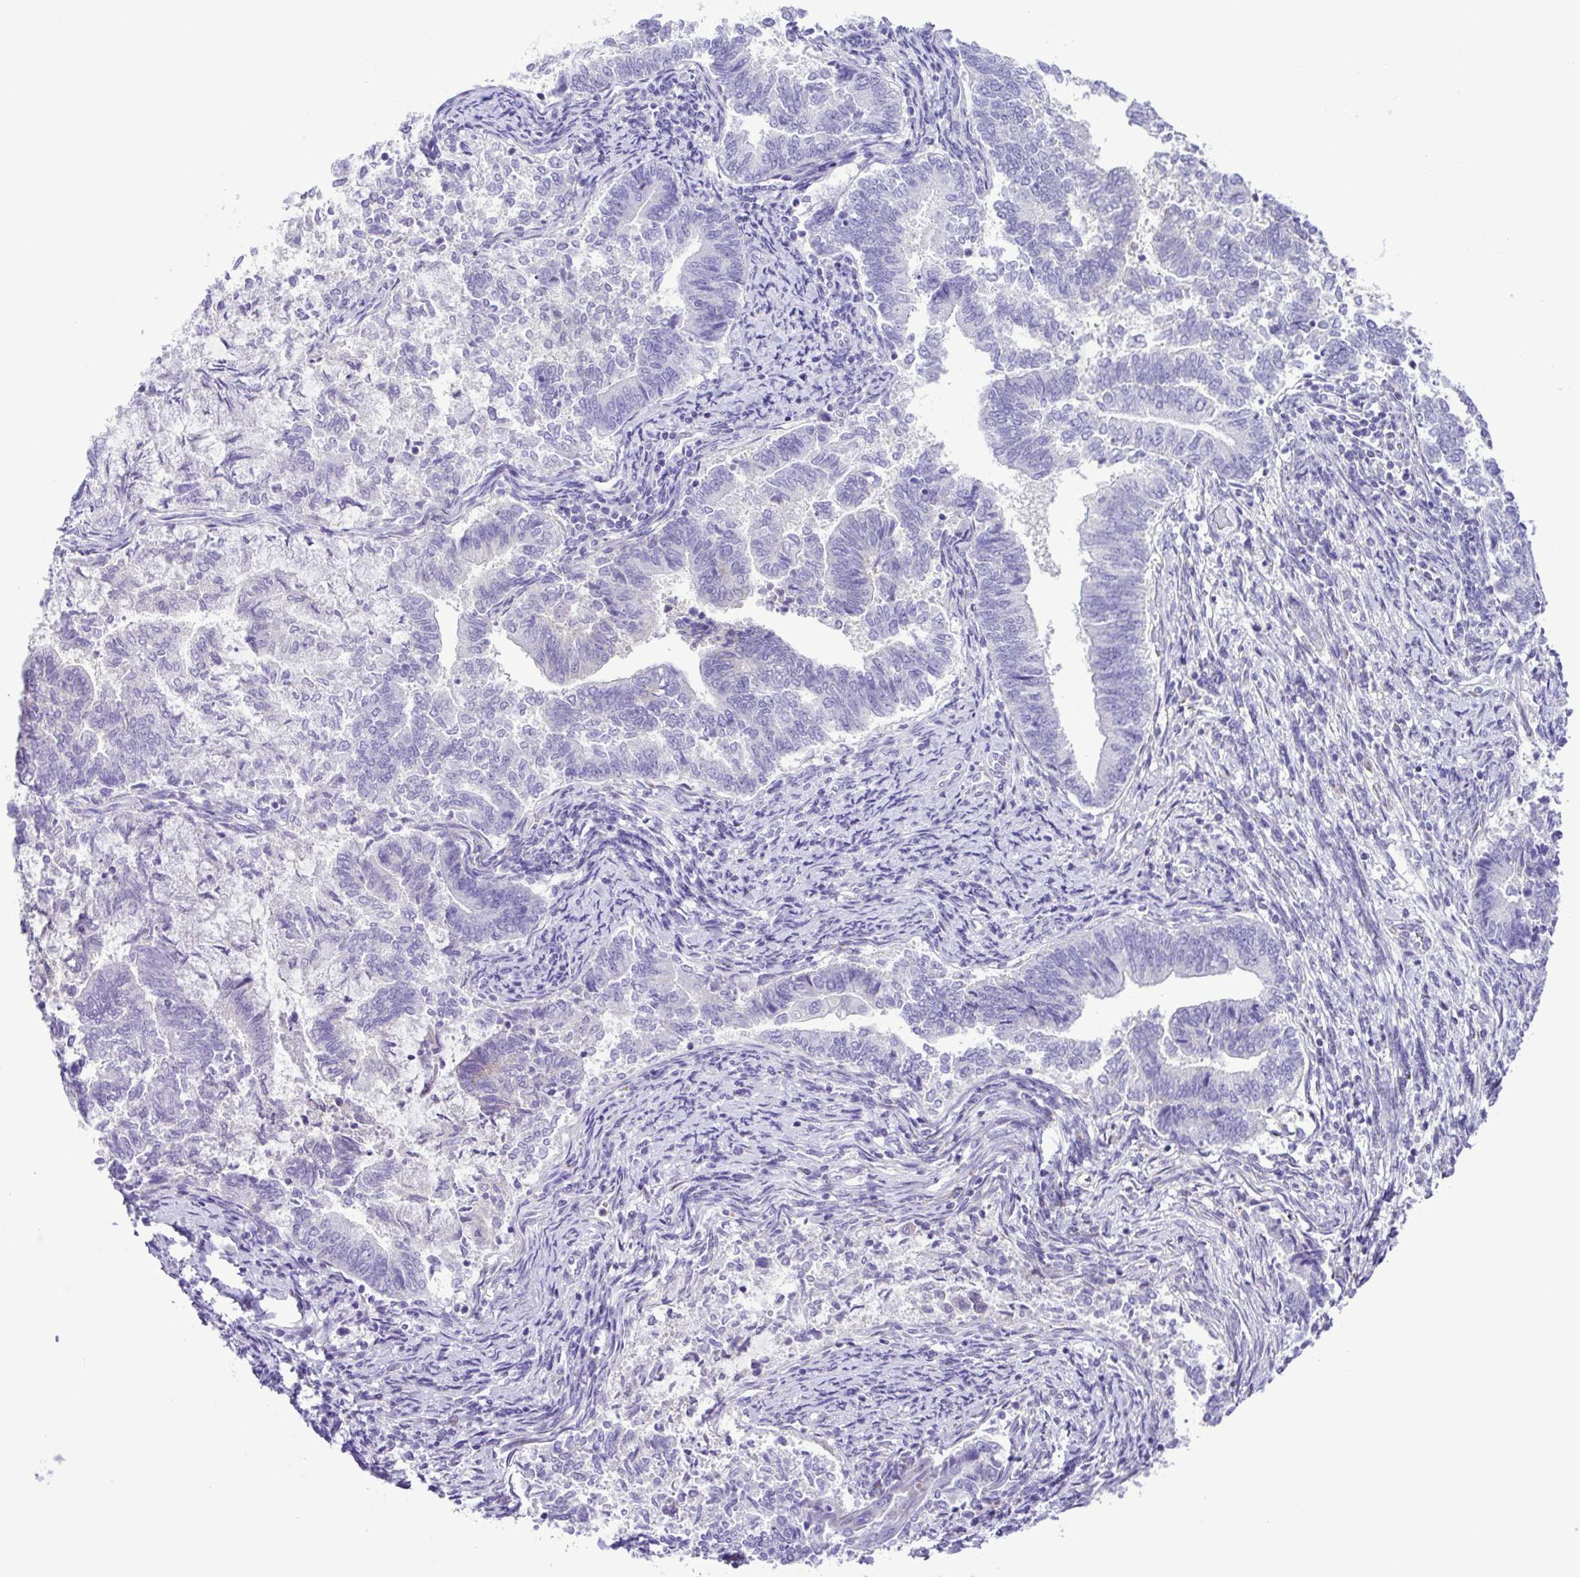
{"staining": {"intensity": "negative", "quantity": "none", "location": "none"}, "tissue": "endometrial cancer", "cell_type": "Tumor cells", "image_type": "cancer", "snomed": [{"axis": "morphology", "description": "Adenocarcinoma, NOS"}, {"axis": "topography", "description": "Endometrium"}], "caption": "An IHC micrograph of endometrial cancer (adenocarcinoma) is shown. There is no staining in tumor cells of endometrial cancer (adenocarcinoma).", "gene": "SYT1", "patient": {"sex": "female", "age": 65}}